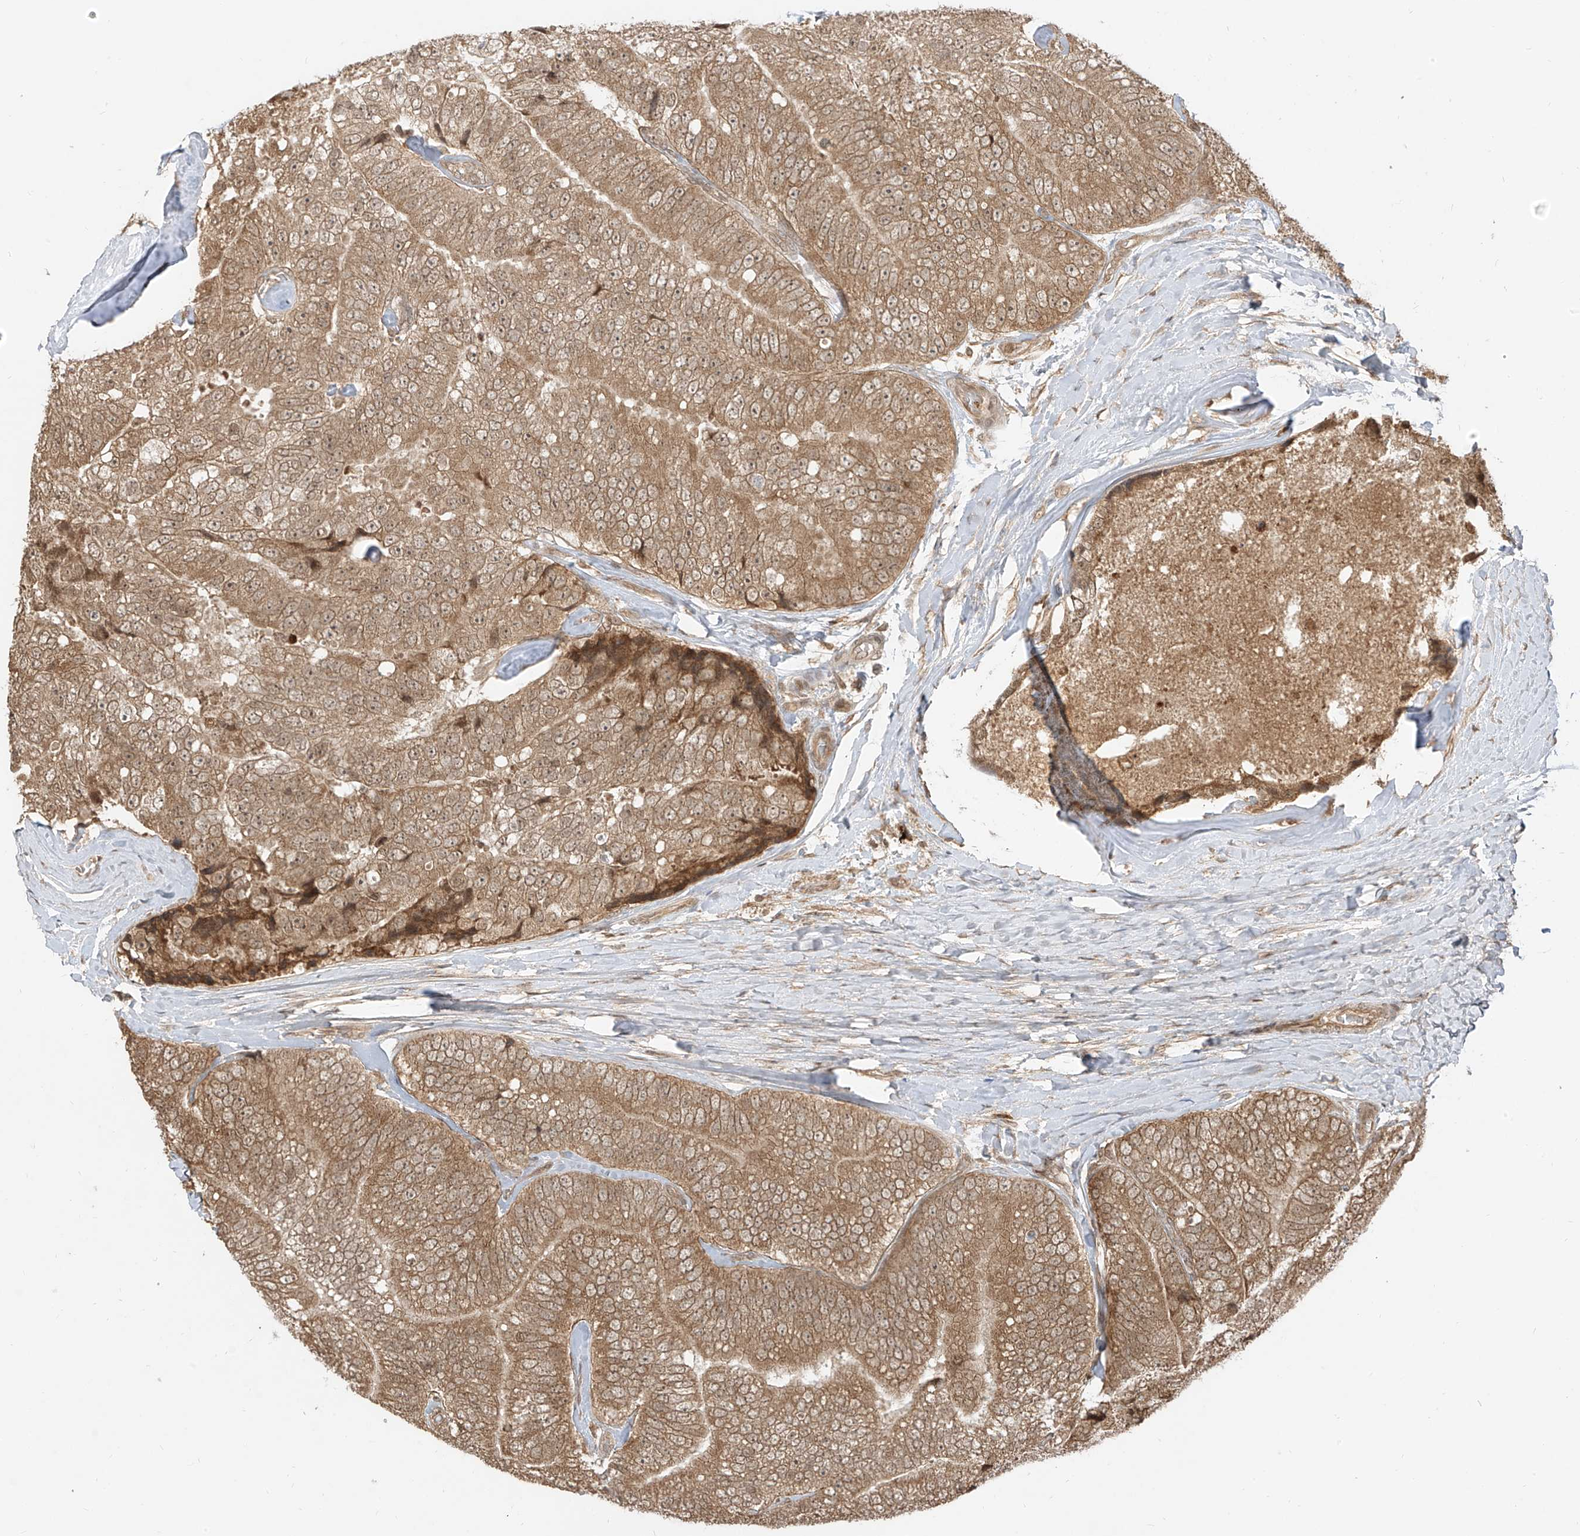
{"staining": {"intensity": "moderate", "quantity": ">75%", "location": "cytoplasmic/membranous,nuclear"}, "tissue": "prostate cancer", "cell_type": "Tumor cells", "image_type": "cancer", "snomed": [{"axis": "morphology", "description": "Adenocarcinoma, High grade"}, {"axis": "topography", "description": "Prostate"}], "caption": "Prostate cancer (adenocarcinoma (high-grade)) tissue demonstrates moderate cytoplasmic/membranous and nuclear staining in about >75% of tumor cells", "gene": "LCOR", "patient": {"sex": "male", "age": 70}}